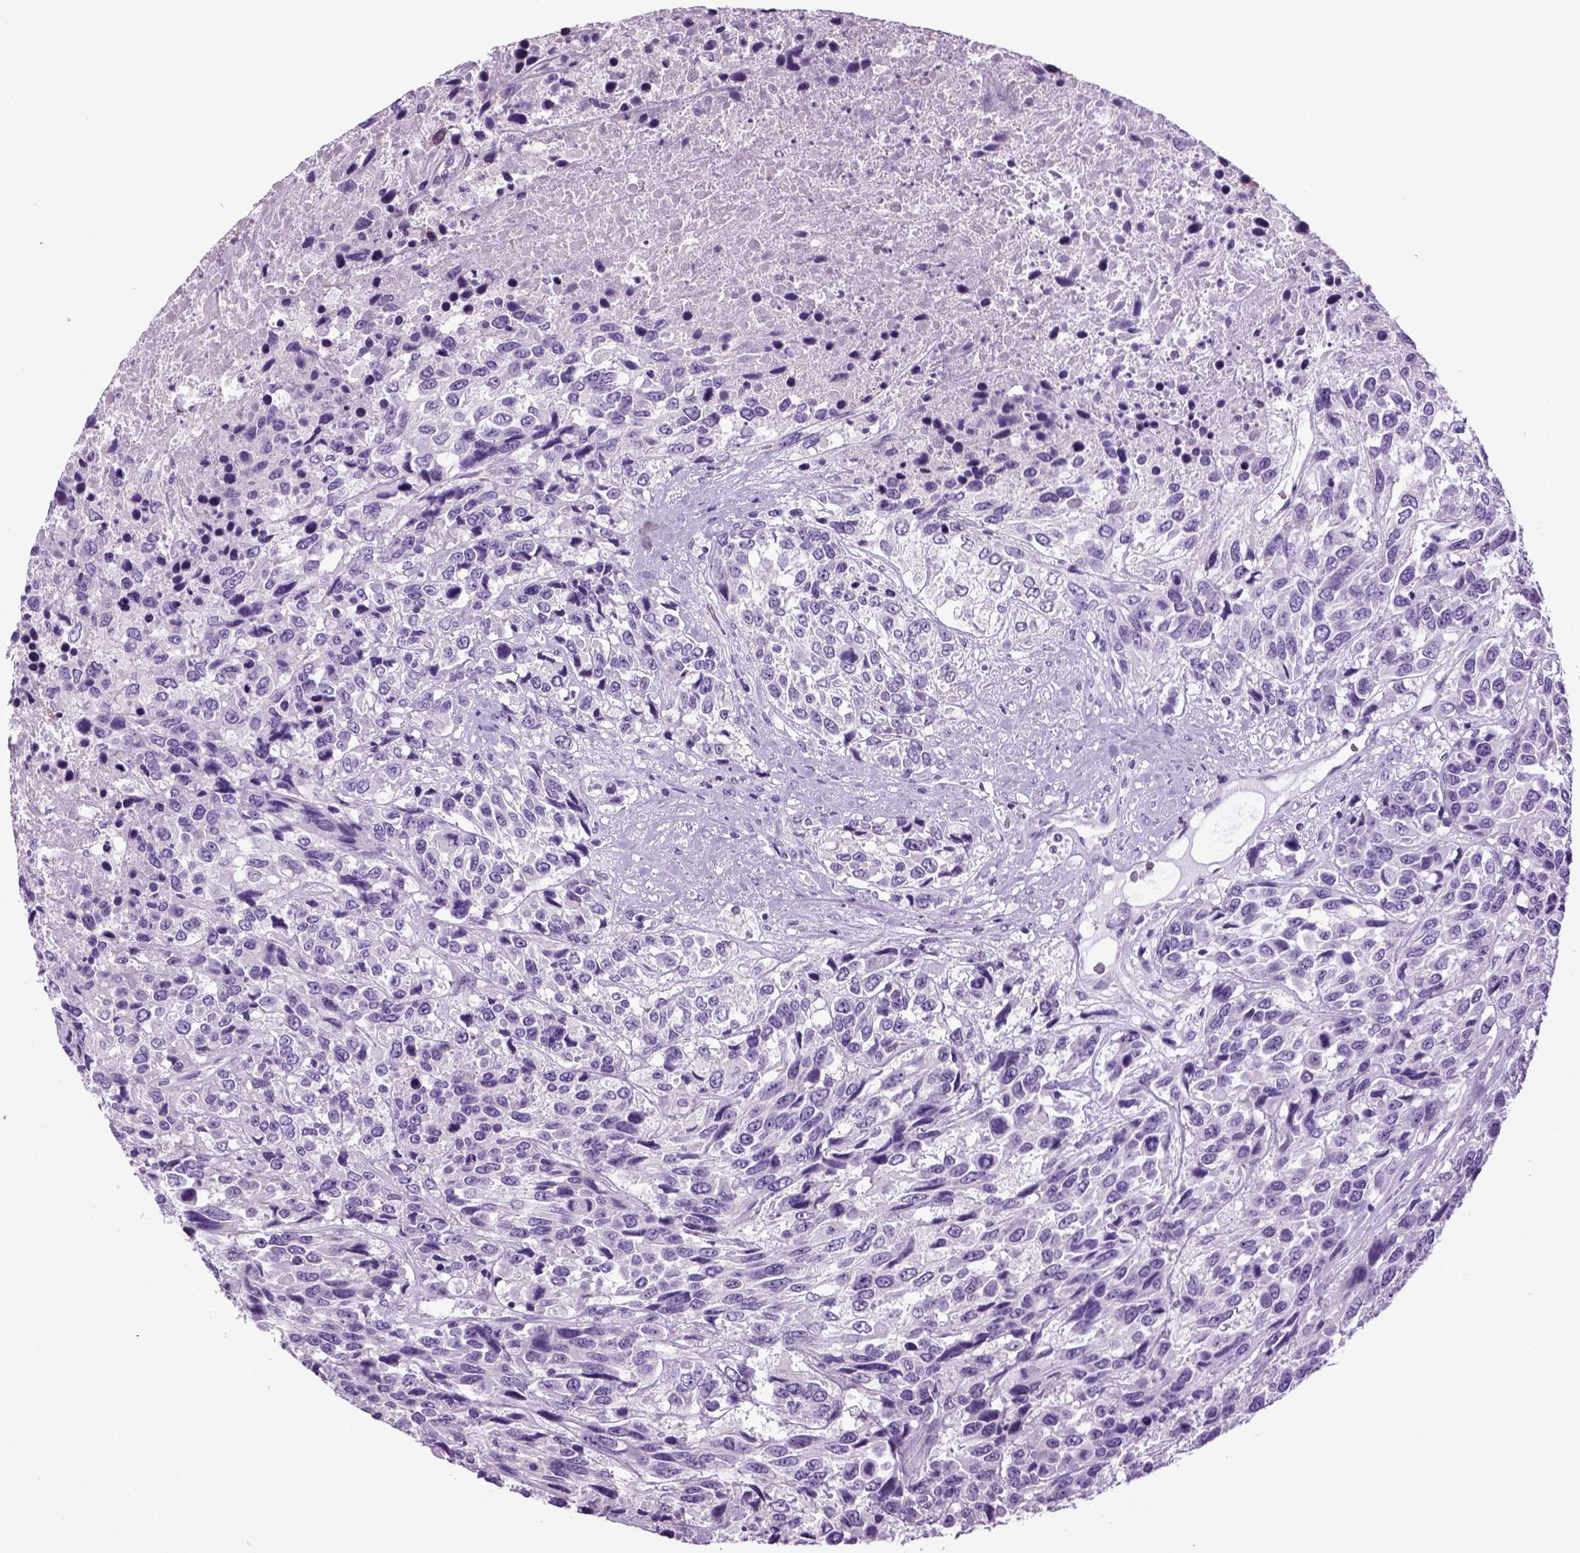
{"staining": {"intensity": "negative", "quantity": "none", "location": "none"}, "tissue": "urothelial cancer", "cell_type": "Tumor cells", "image_type": "cancer", "snomed": [{"axis": "morphology", "description": "Urothelial carcinoma, High grade"}, {"axis": "topography", "description": "Urinary bladder"}], "caption": "Immunohistochemical staining of urothelial cancer reveals no significant expression in tumor cells.", "gene": "HMCN2", "patient": {"sex": "female", "age": 70}}